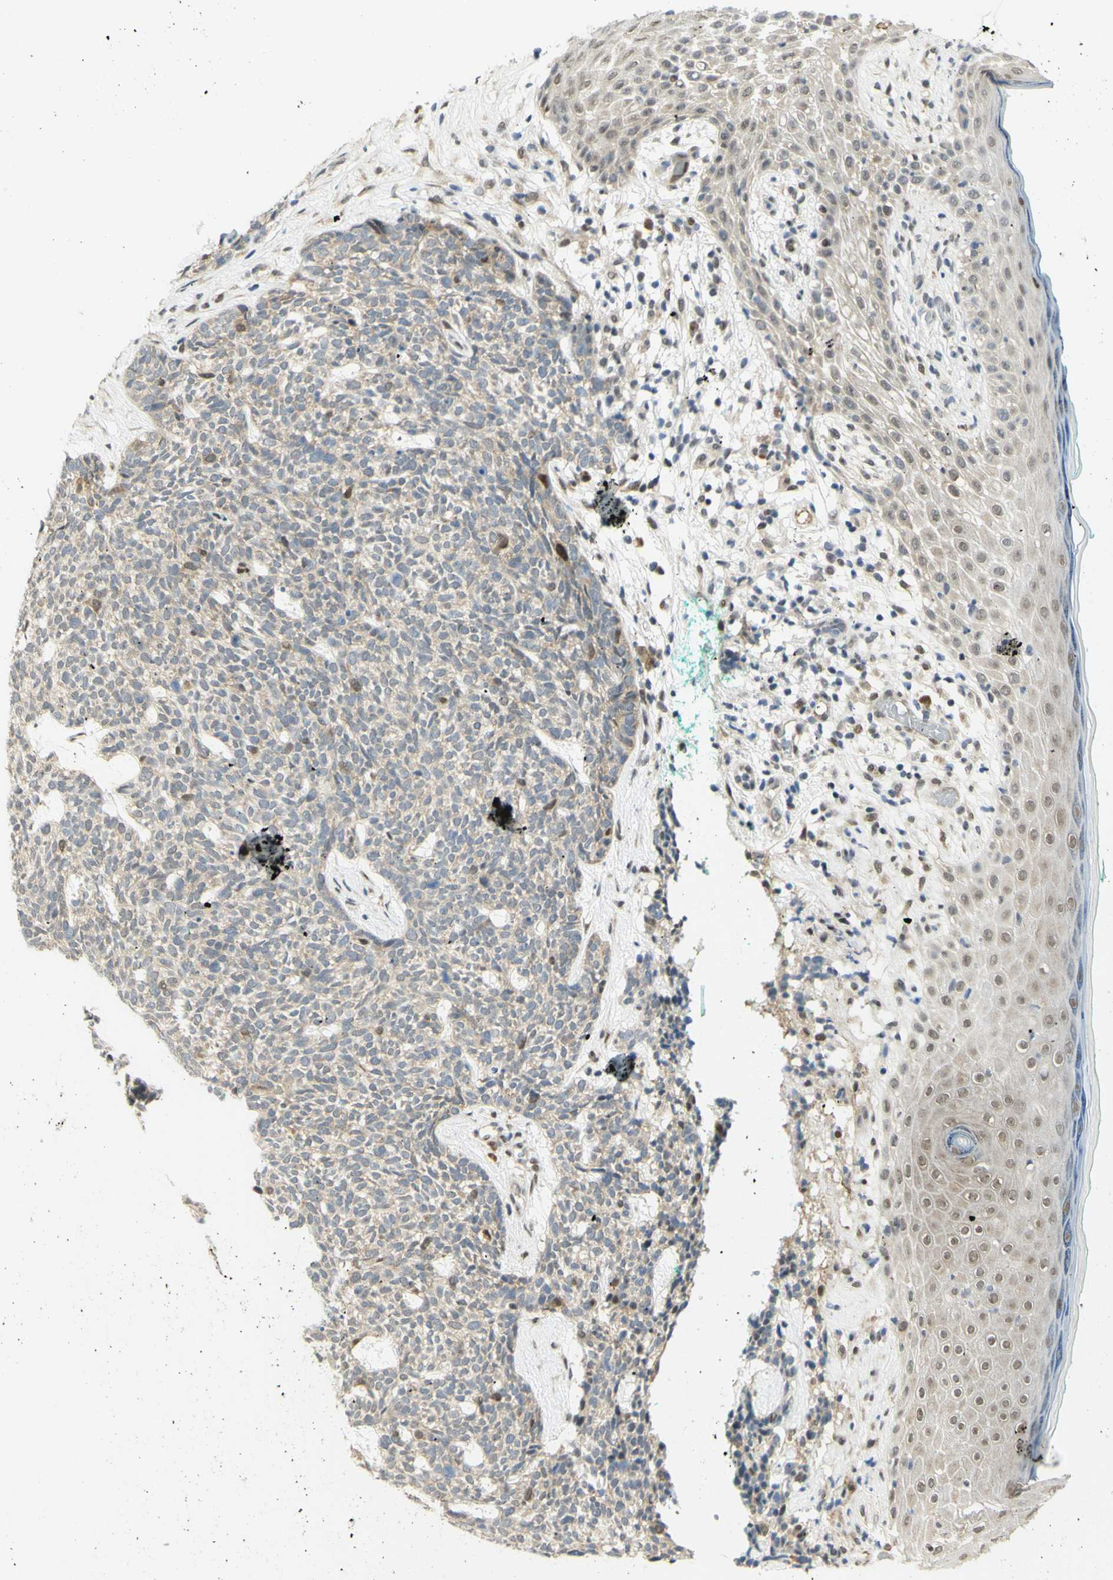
{"staining": {"intensity": "weak", "quantity": ">75%", "location": "cytoplasmic/membranous"}, "tissue": "skin cancer", "cell_type": "Tumor cells", "image_type": "cancer", "snomed": [{"axis": "morphology", "description": "Basal cell carcinoma"}, {"axis": "topography", "description": "Skin"}], "caption": "Immunohistochemical staining of human skin basal cell carcinoma displays low levels of weak cytoplasmic/membranous protein positivity in about >75% of tumor cells. (DAB (3,3'-diaminobenzidine) IHC, brown staining for protein, blue staining for nuclei).", "gene": "DDX1", "patient": {"sex": "female", "age": 84}}